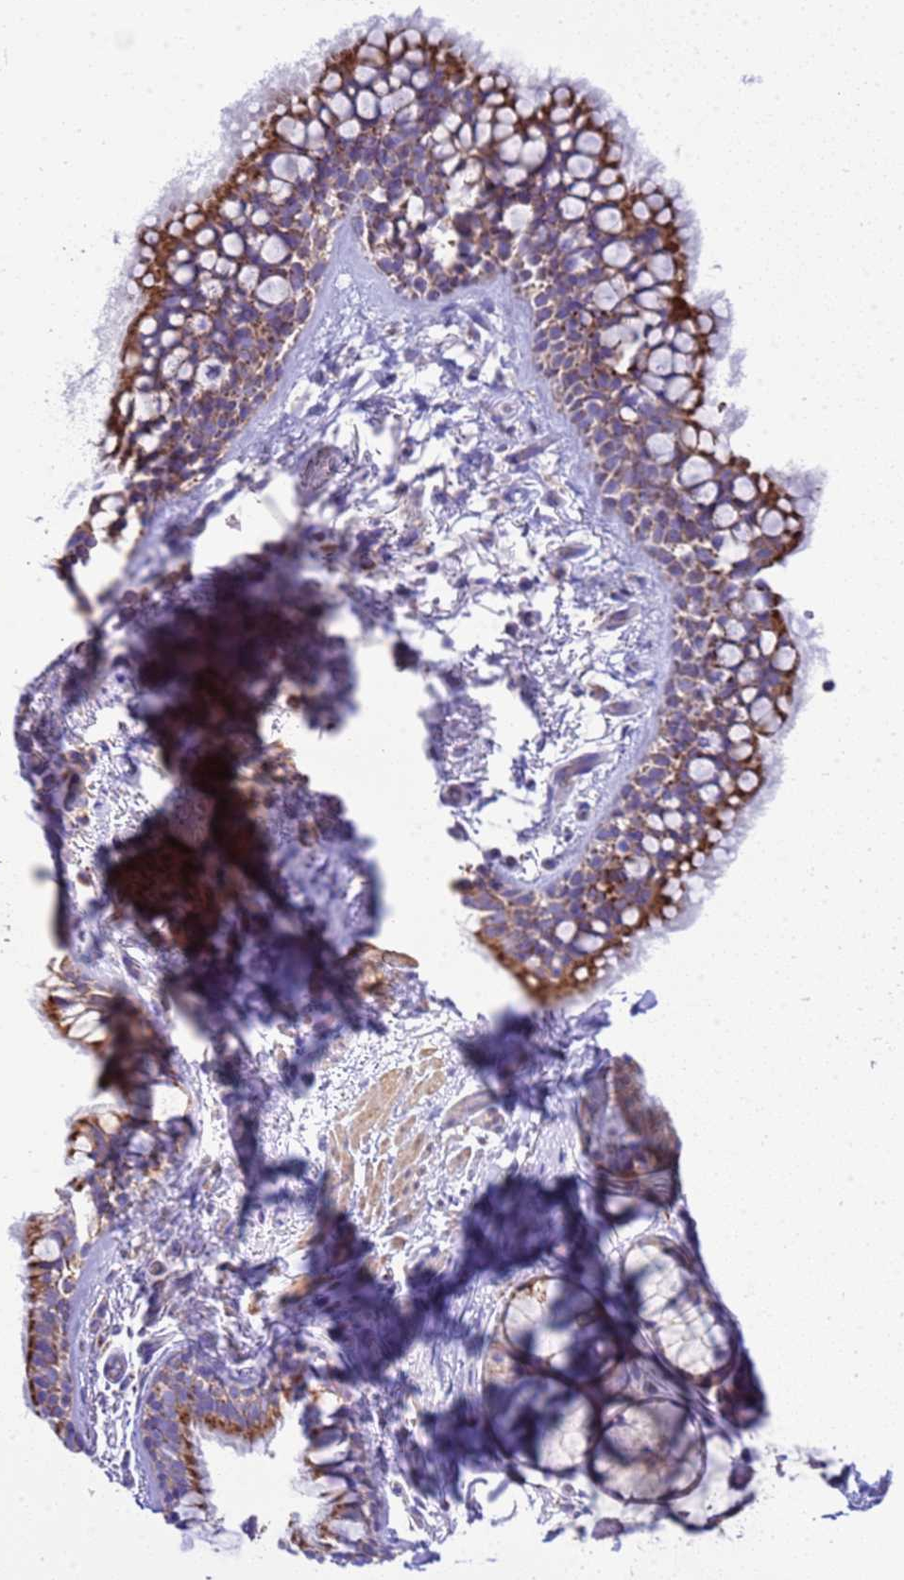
{"staining": {"intensity": "strong", "quantity": ">75%", "location": "cytoplasmic/membranous"}, "tissue": "bronchus", "cell_type": "Respiratory epithelial cells", "image_type": "normal", "snomed": [{"axis": "morphology", "description": "Normal tissue, NOS"}, {"axis": "topography", "description": "Bronchus"}], "caption": "This histopathology image shows immunohistochemistry staining of unremarkable bronchus, with high strong cytoplasmic/membranous positivity in about >75% of respiratory epithelial cells.", "gene": "RNF165", "patient": {"sex": "male", "age": 65}}